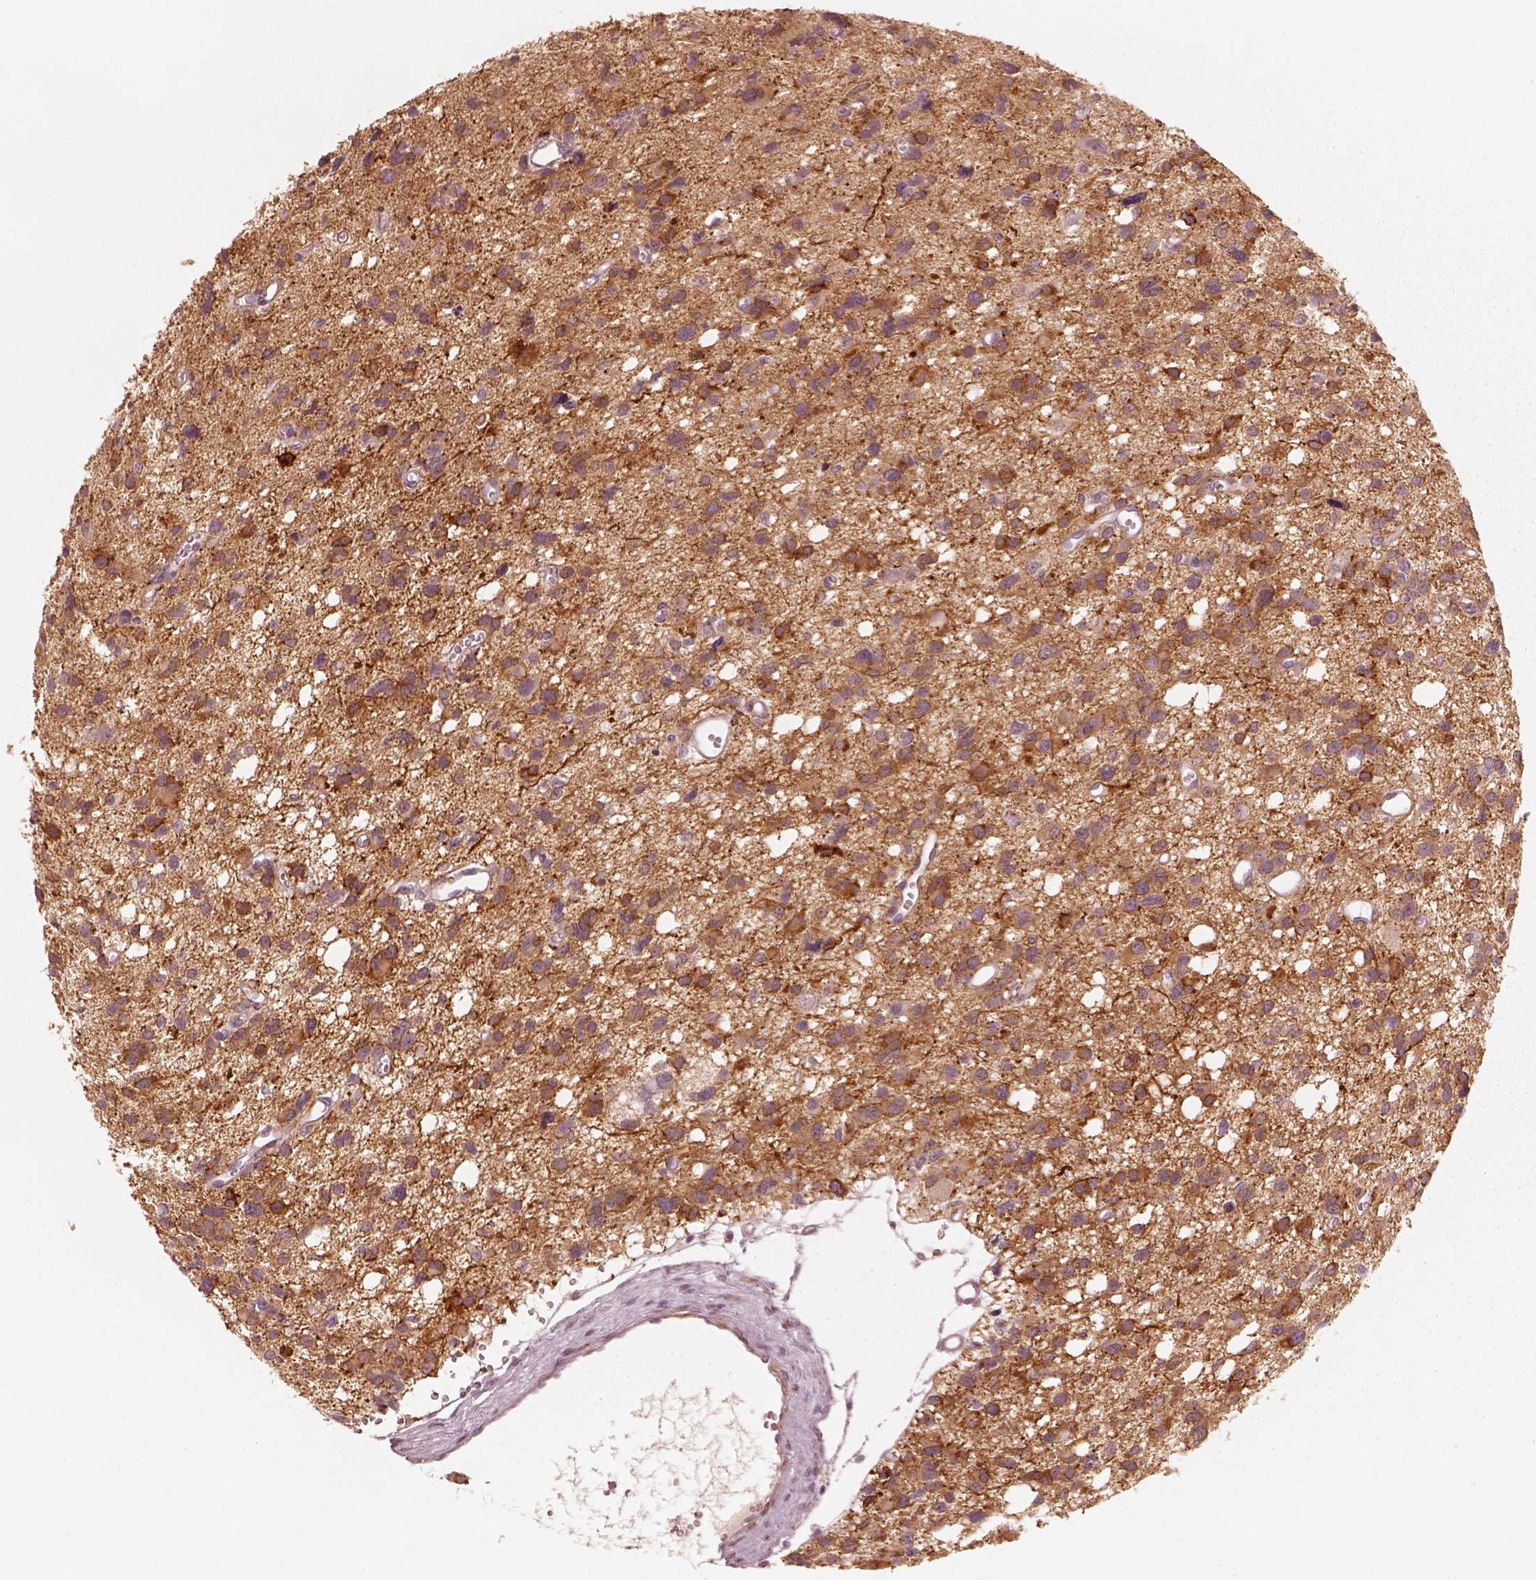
{"staining": {"intensity": "moderate", "quantity": ">75%", "location": "cytoplasmic/membranous"}, "tissue": "glioma", "cell_type": "Tumor cells", "image_type": "cancer", "snomed": [{"axis": "morphology", "description": "Glioma, malignant, High grade"}, {"axis": "topography", "description": "Brain"}], "caption": "Protein expression analysis of glioma shows moderate cytoplasmic/membranous positivity in about >75% of tumor cells.", "gene": "DNAAF9", "patient": {"sex": "male", "age": 23}}